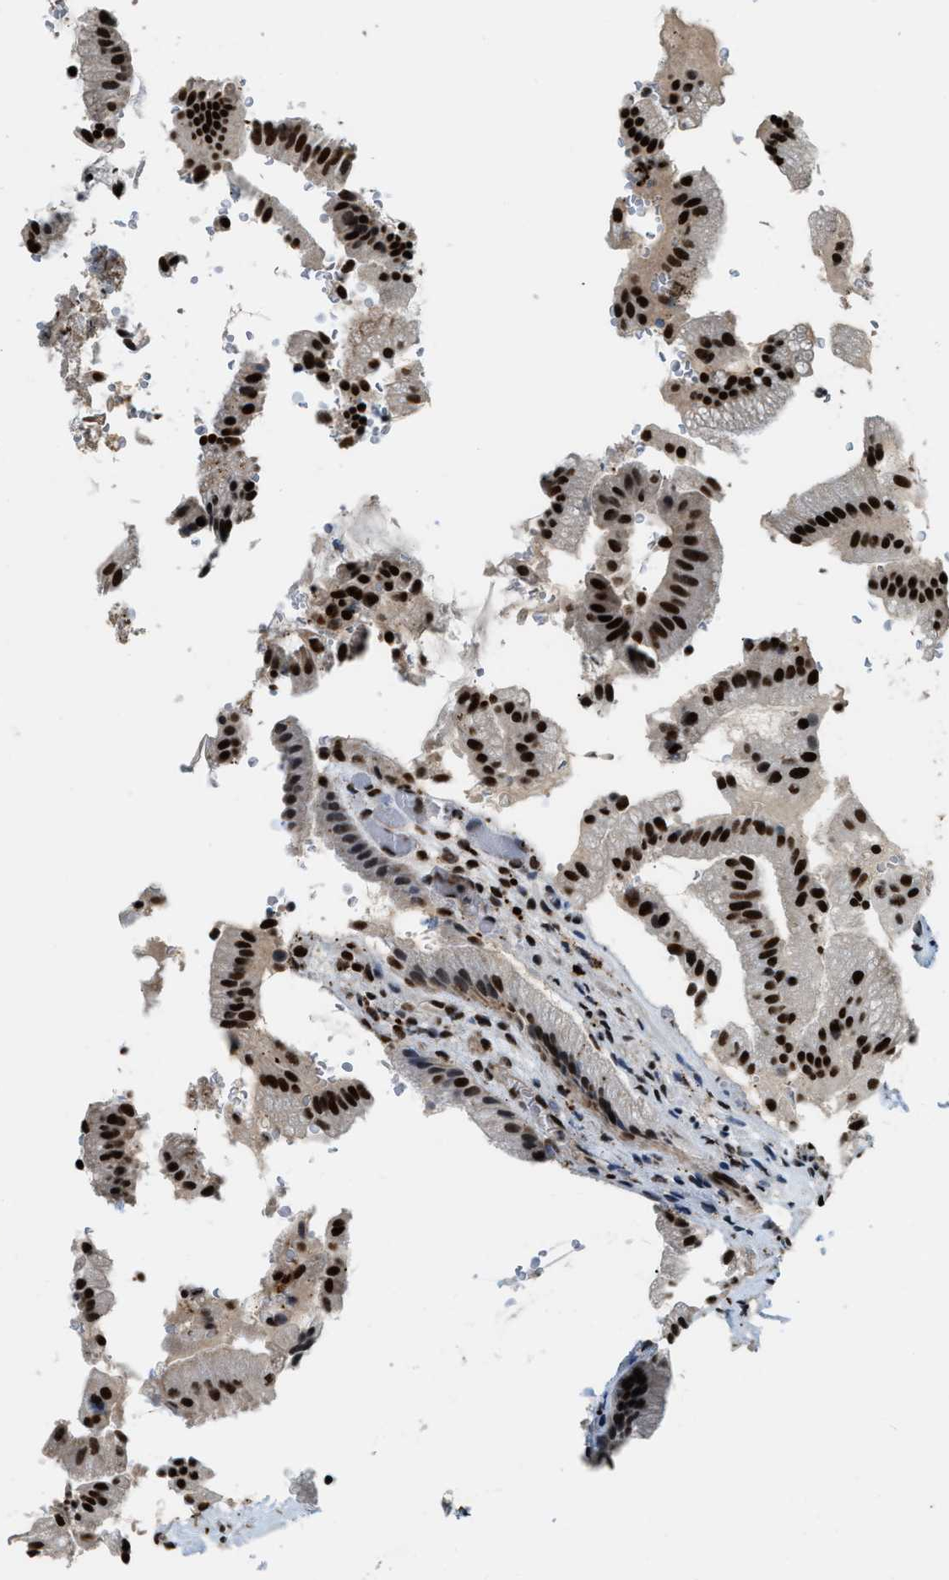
{"staining": {"intensity": "strong", "quantity": ">75%", "location": "nuclear"}, "tissue": "gallbladder", "cell_type": "Glandular cells", "image_type": "normal", "snomed": [{"axis": "morphology", "description": "Normal tissue, NOS"}, {"axis": "topography", "description": "Gallbladder"}], "caption": "Glandular cells demonstrate high levels of strong nuclear positivity in approximately >75% of cells in unremarkable human gallbladder.", "gene": "NUMA1", "patient": {"sex": "male", "age": 49}}